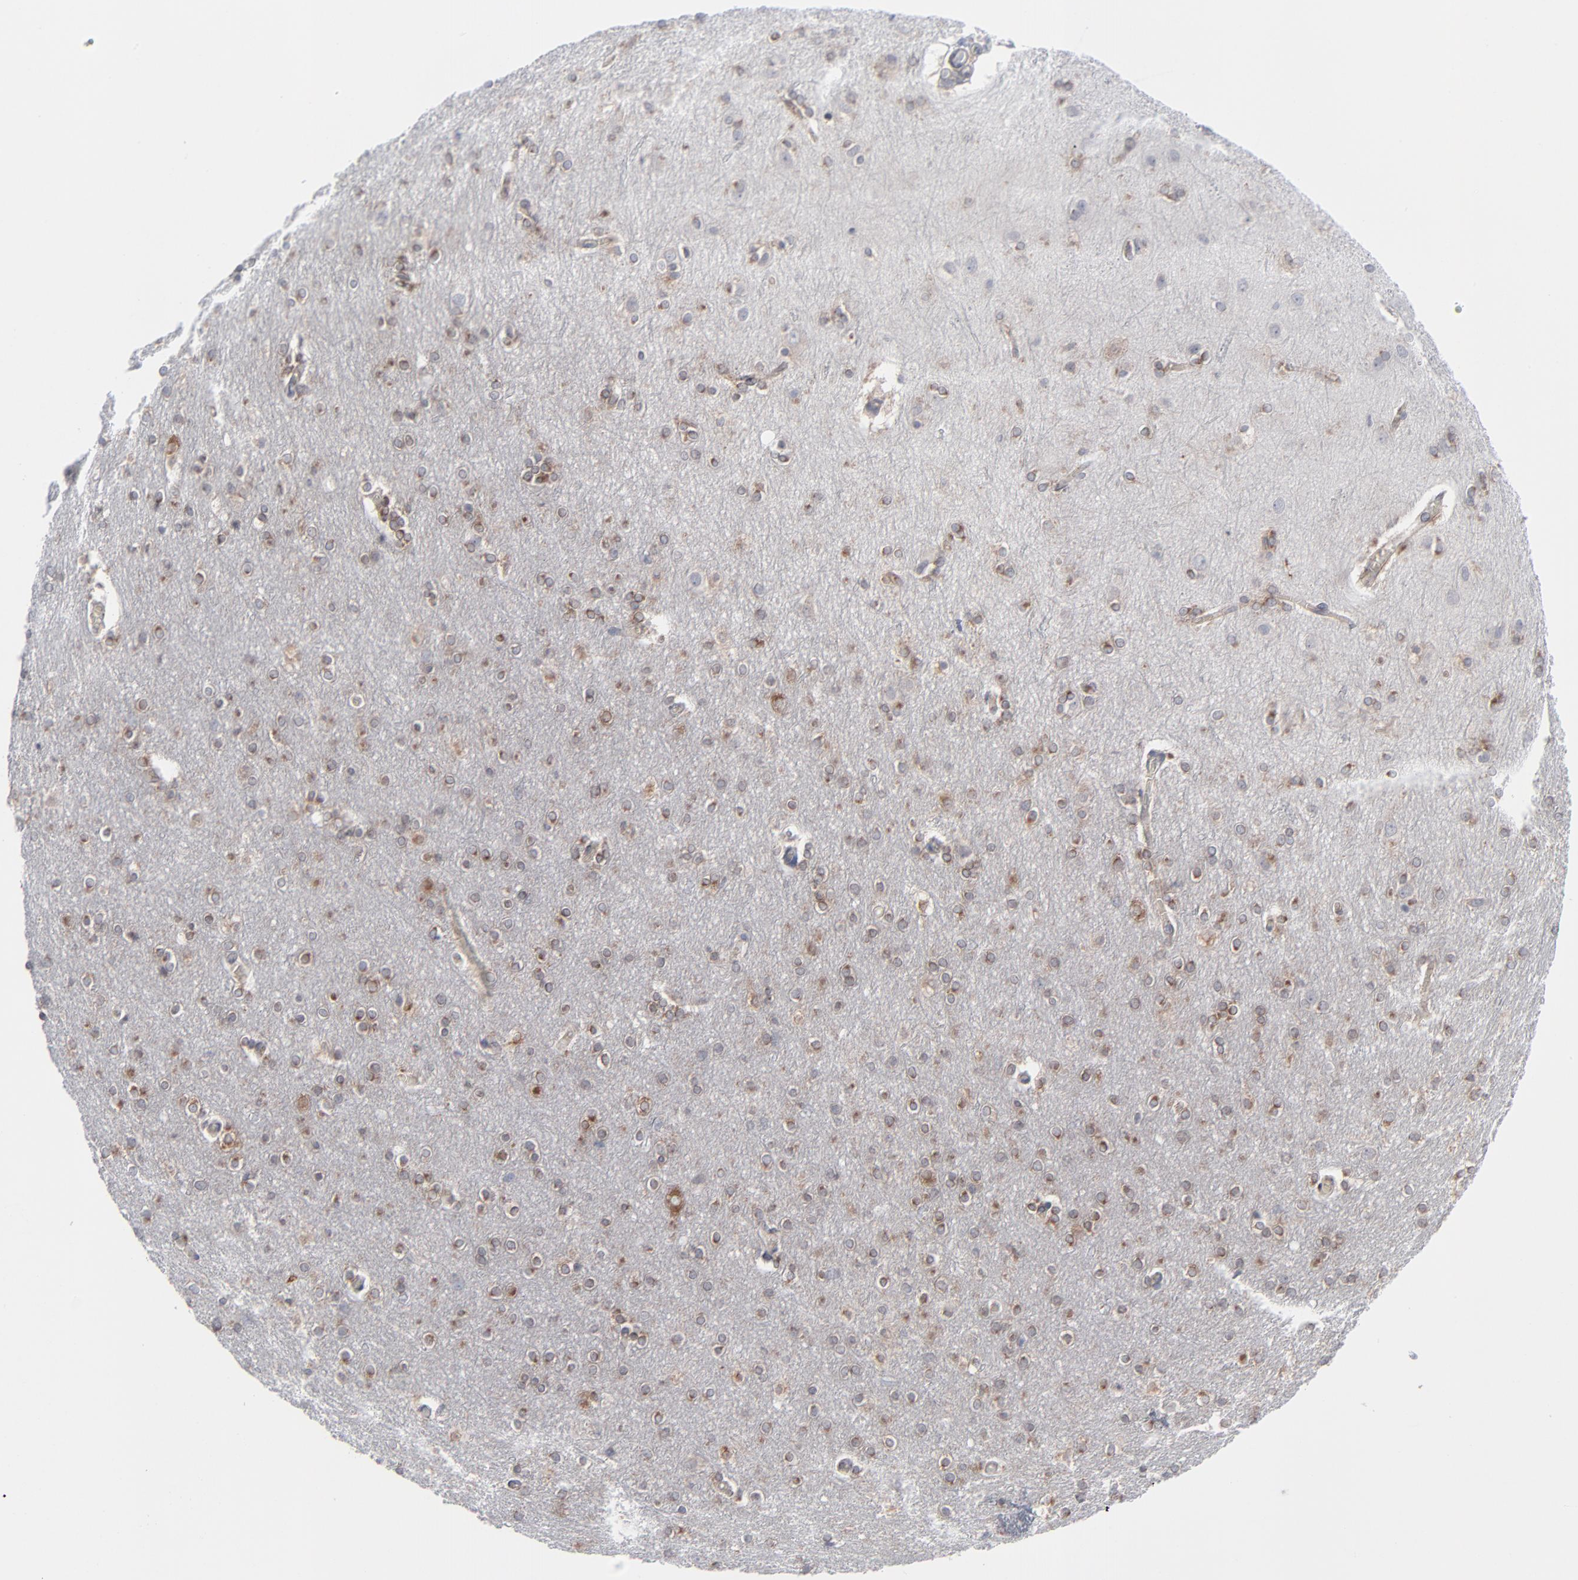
{"staining": {"intensity": "weak", "quantity": ">75%", "location": "cytoplasmic/membranous"}, "tissue": "cerebral cortex", "cell_type": "Endothelial cells", "image_type": "normal", "snomed": [{"axis": "morphology", "description": "Normal tissue, NOS"}, {"axis": "topography", "description": "Cerebral cortex"}], "caption": "Immunohistochemistry photomicrograph of normal human cerebral cortex stained for a protein (brown), which demonstrates low levels of weak cytoplasmic/membranous staining in approximately >75% of endothelial cells.", "gene": "KDSR", "patient": {"sex": "female", "age": 54}}